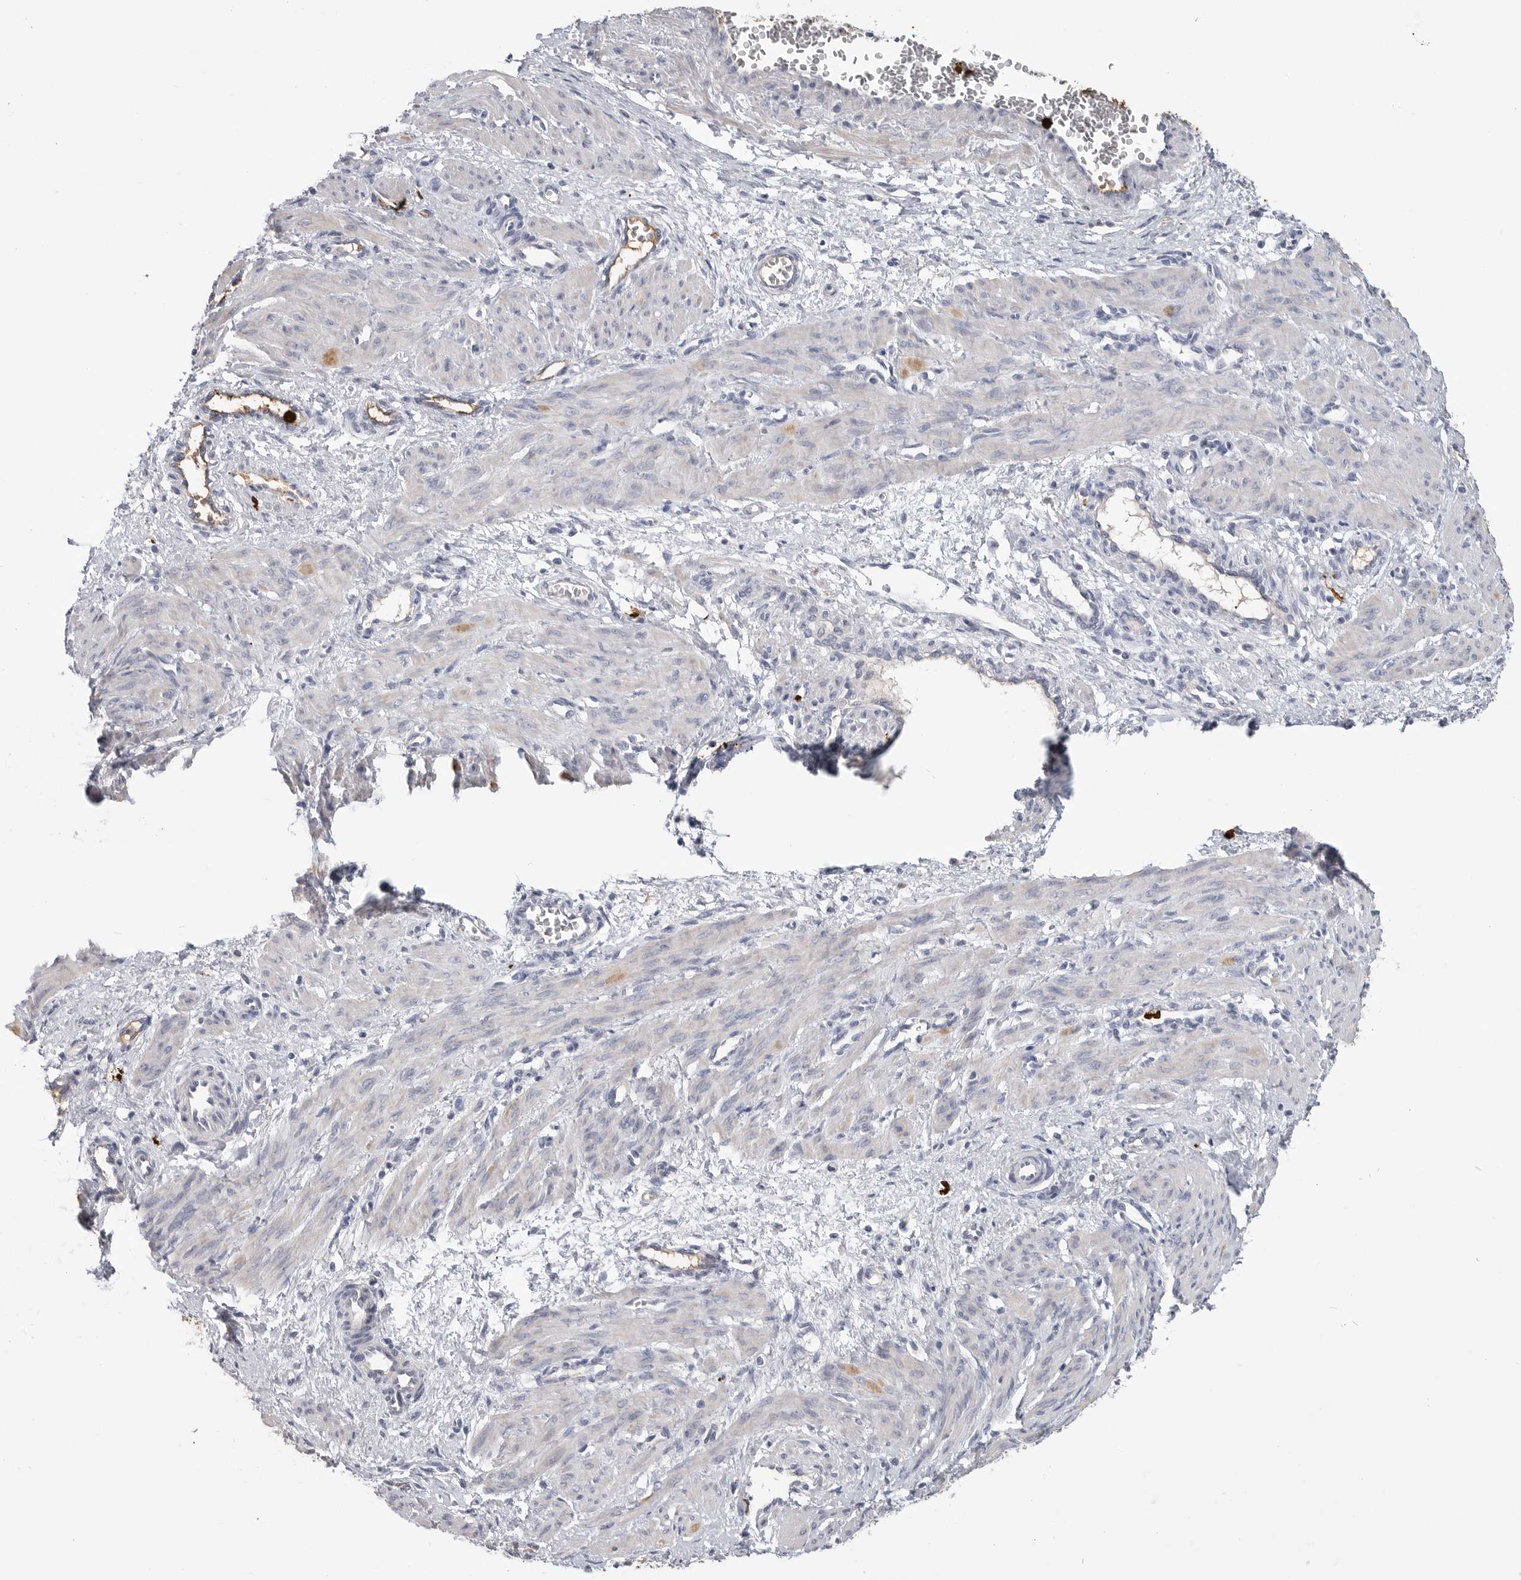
{"staining": {"intensity": "negative", "quantity": "none", "location": "none"}, "tissue": "smooth muscle", "cell_type": "Smooth muscle cells", "image_type": "normal", "snomed": [{"axis": "morphology", "description": "Normal tissue, NOS"}, {"axis": "topography", "description": "Endometrium"}], "caption": "Immunohistochemistry (IHC) photomicrograph of unremarkable human smooth muscle stained for a protein (brown), which demonstrates no positivity in smooth muscle cells.", "gene": "CYB561D1", "patient": {"sex": "female", "age": 33}}